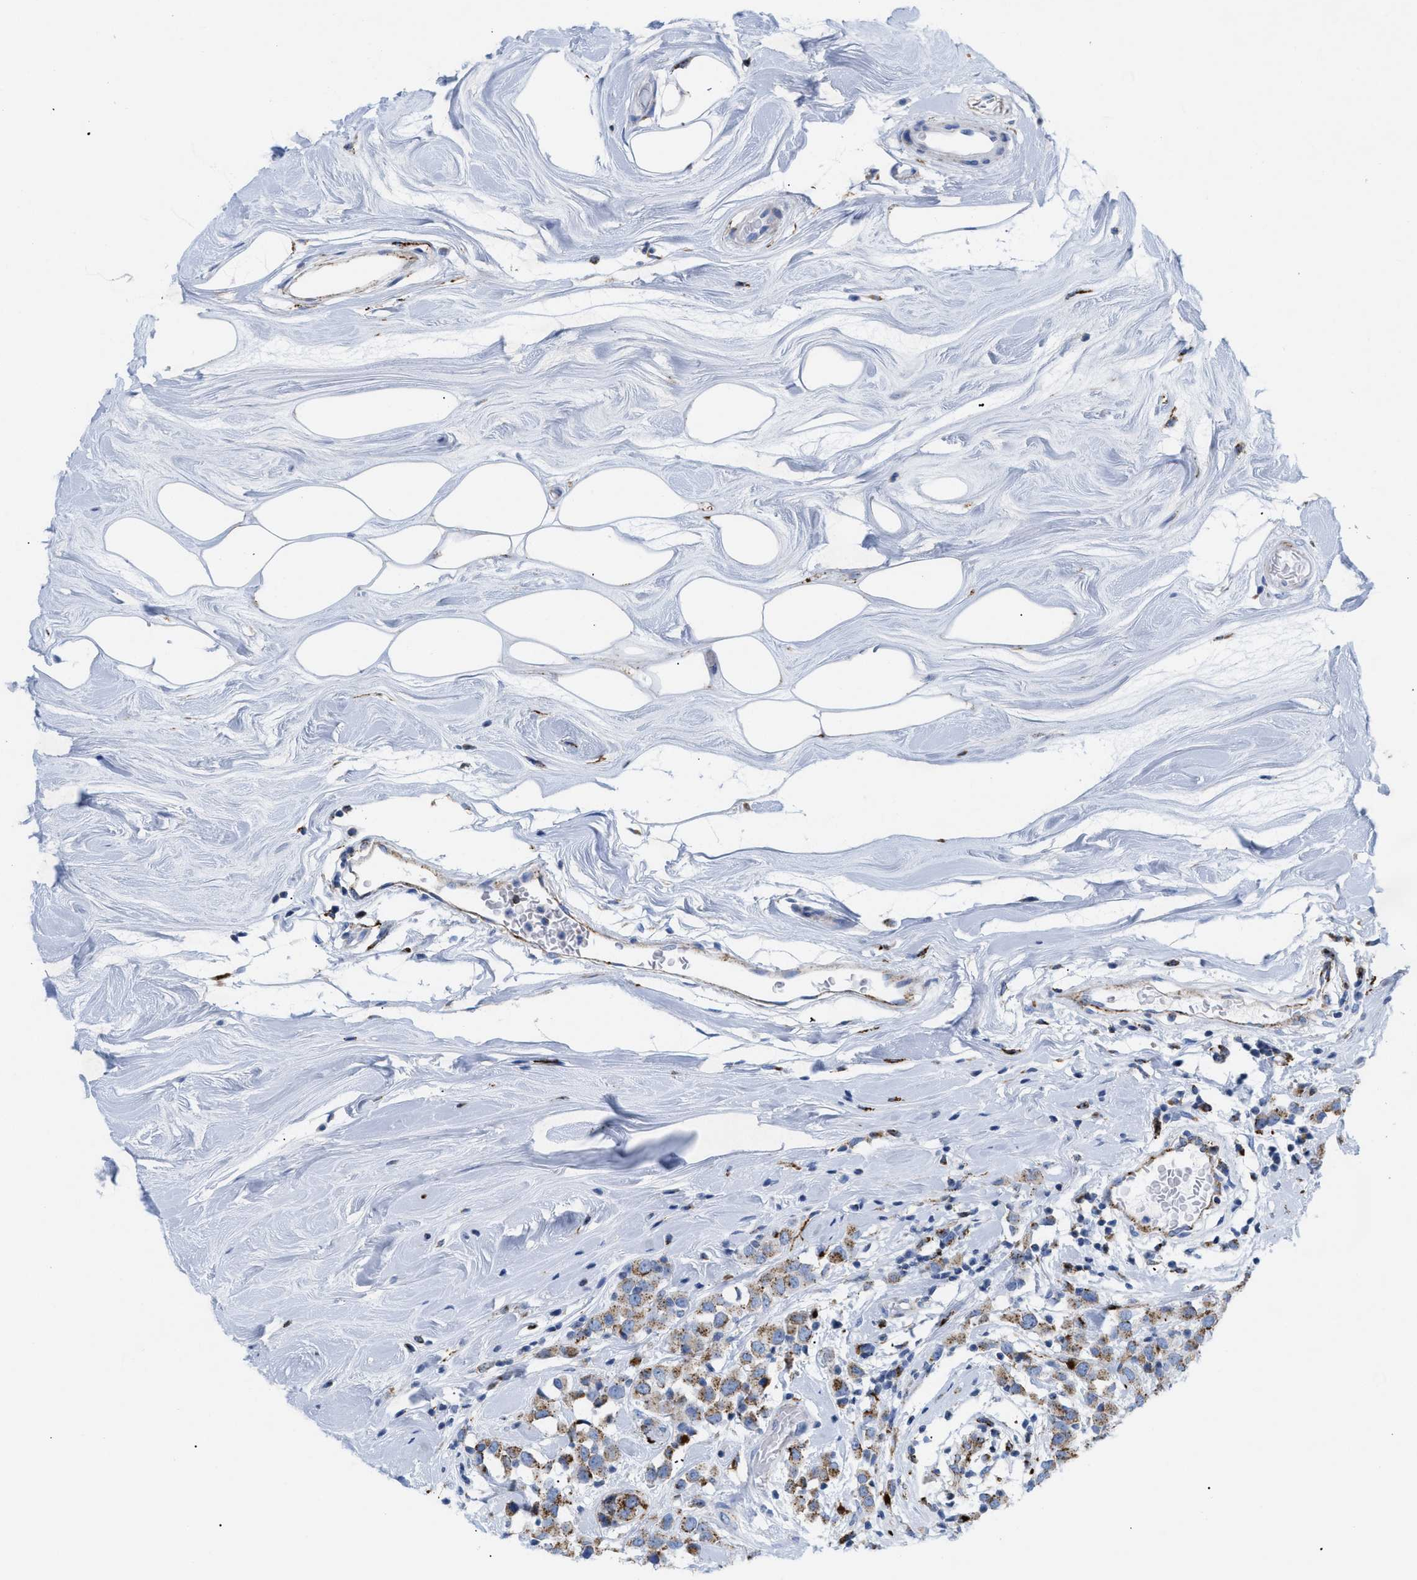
{"staining": {"intensity": "moderate", "quantity": ">75%", "location": "cytoplasmic/membranous"}, "tissue": "breast cancer", "cell_type": "Tumor cells", "image_type": "cancer", "snomed": [{"axis": "morphology", "description": "Duct carcinoma"}, {"axis": "topography", "description": "Breast"}], "caption": "Intraductal carcinoma (breast) stained with immunohistochemistry demonstrates moderate cytoplasmic/membranous staining in about >75% of tumor cells.", "gene": "DRAM2", "patient": {"sex": "female", "age": 61}}